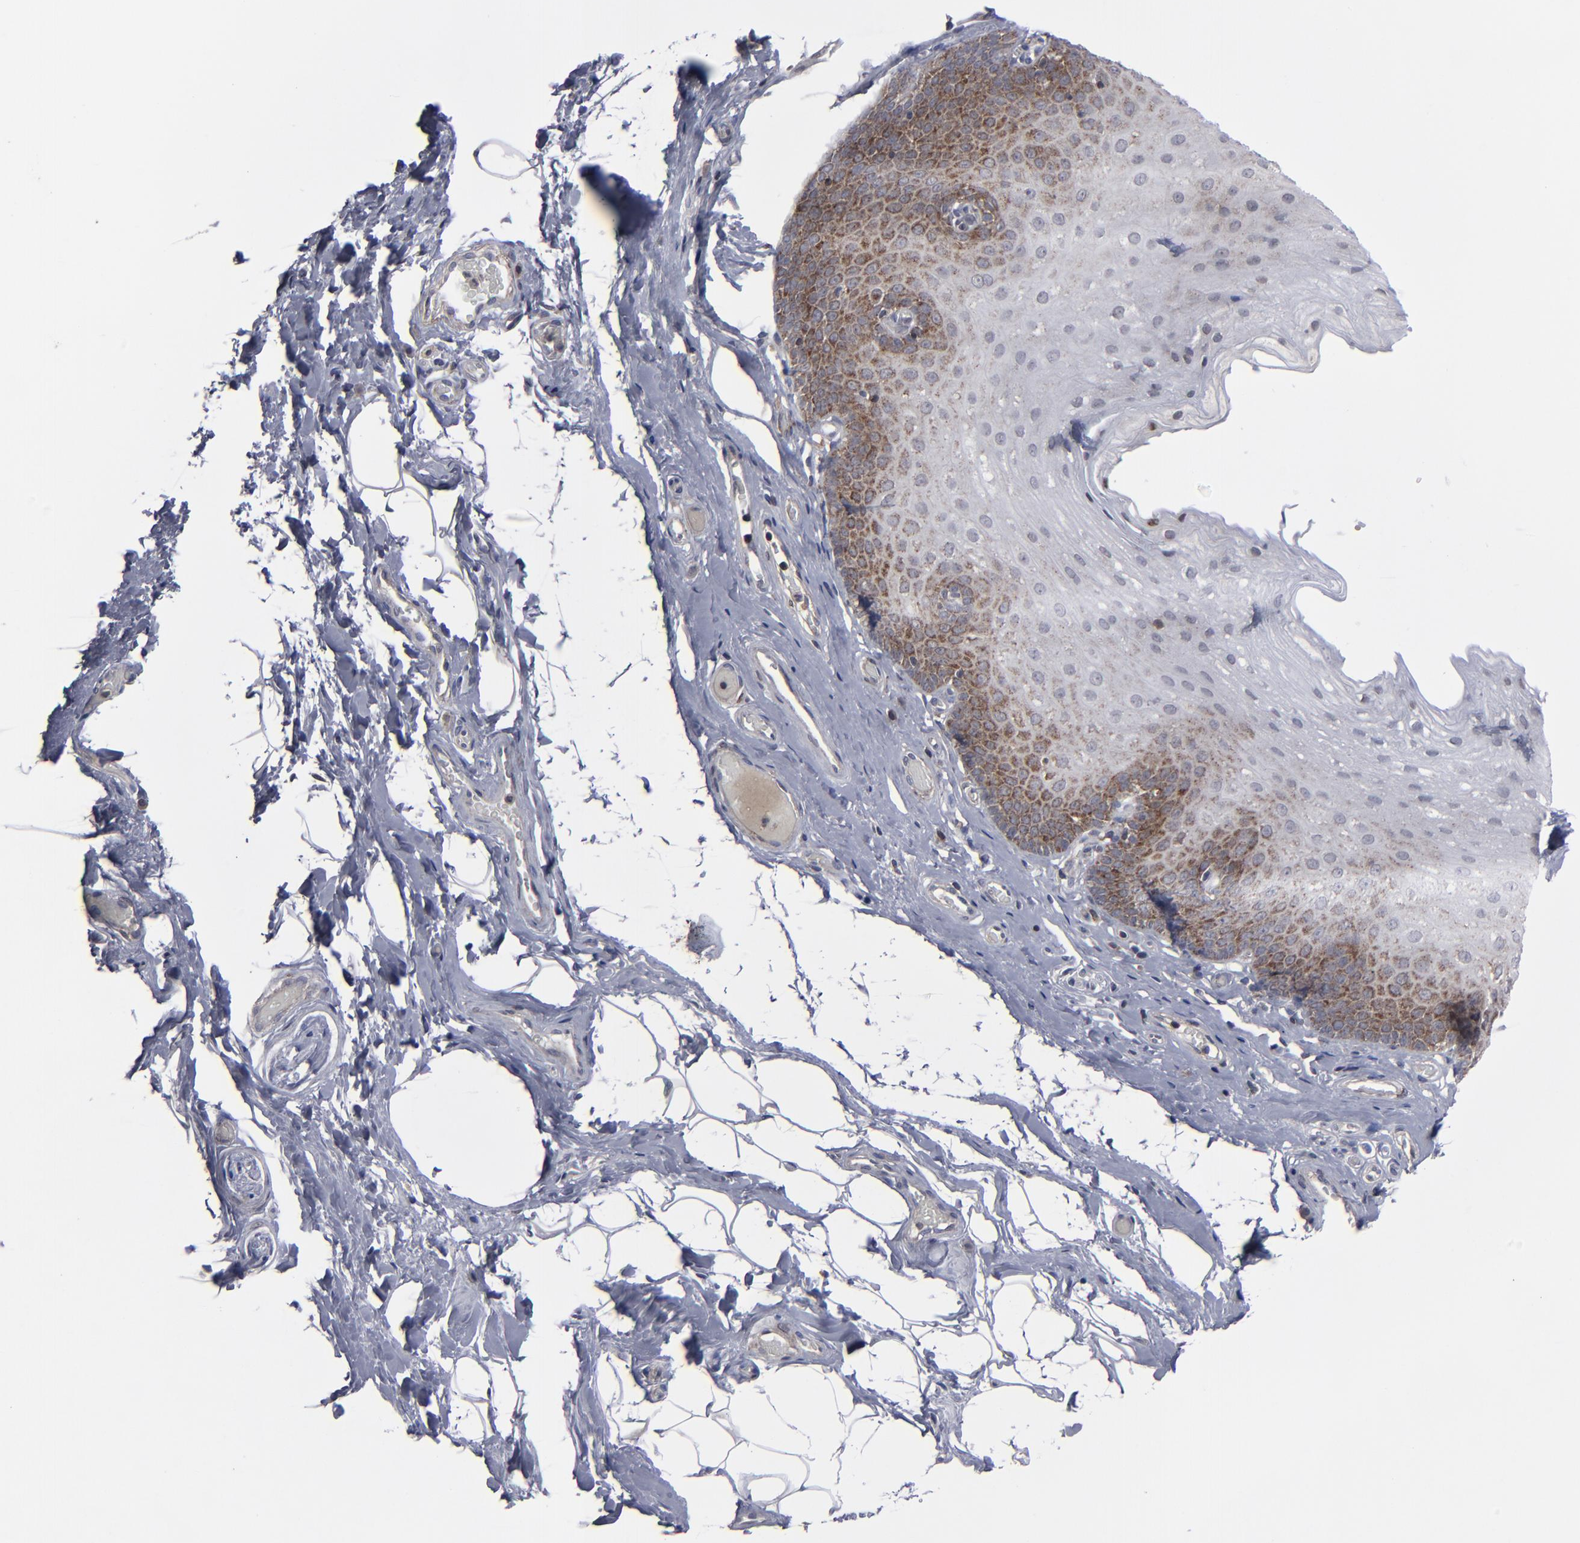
{"staining": {"intensity": "moderate", "quantity": "25%-75%", "location": "cytoplasmic/membranous"}, "tissue": "nasopharynx", "cell_type": "Respiratory epithelial cells", "image_type": "normal", "snomed": [{"axis": "morphology", "description": "Normal tissue, NOS"}, {"axis": "topography", "description": "Nasopharynx"}], "caption": "Nasopharynx stained with DAB immunohistochemistry (IHC) shows medium levels of moderate cytoplasmic/membranous staining in about 25%-75% of respiratory epithelial cells.", "gene": "KIAA2026", "patient": {"sex": "male", "age": 56}}